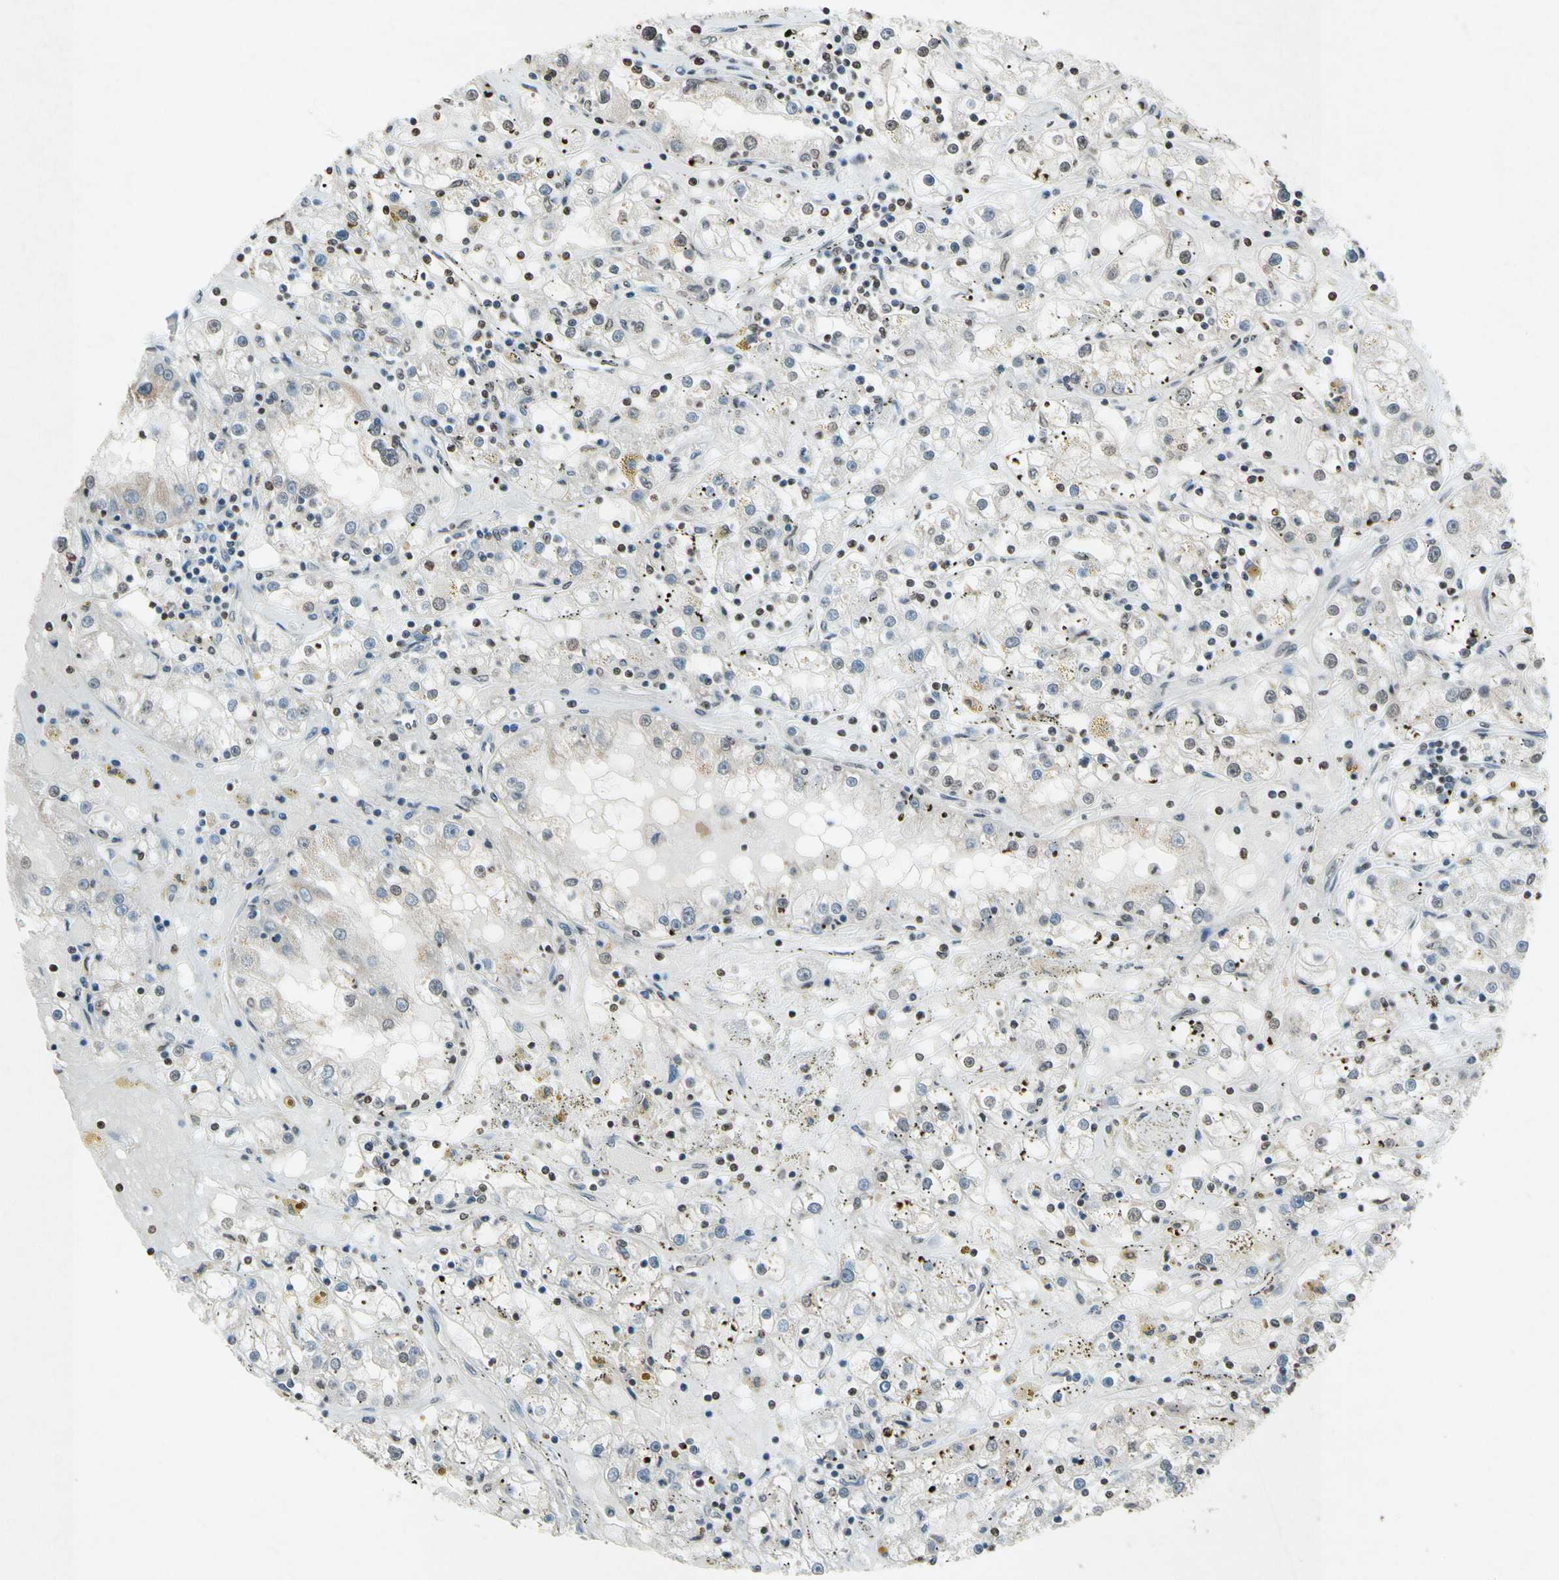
{"staining": {"intensity": "weak", "quantity": "25%-75%", "location": "cytoplasmic/membranous"}, "tissue": "renal cancer", "cell_type": "Tumor cells", "image_type": "cancer", "snomed": [{"axis": "morphology", "description": "Adenocarcinoma, NOS"}, {"axis": "topography", "description": "Kidney"}], "caption": "Brown immunohistochemical staining in human renal cancer reveals weak cytoplasmic/membranous expression in about 25%-75% of tumor cells.", "gene": "CLDN11", "patient": {"sex": "male", "age": 56}}